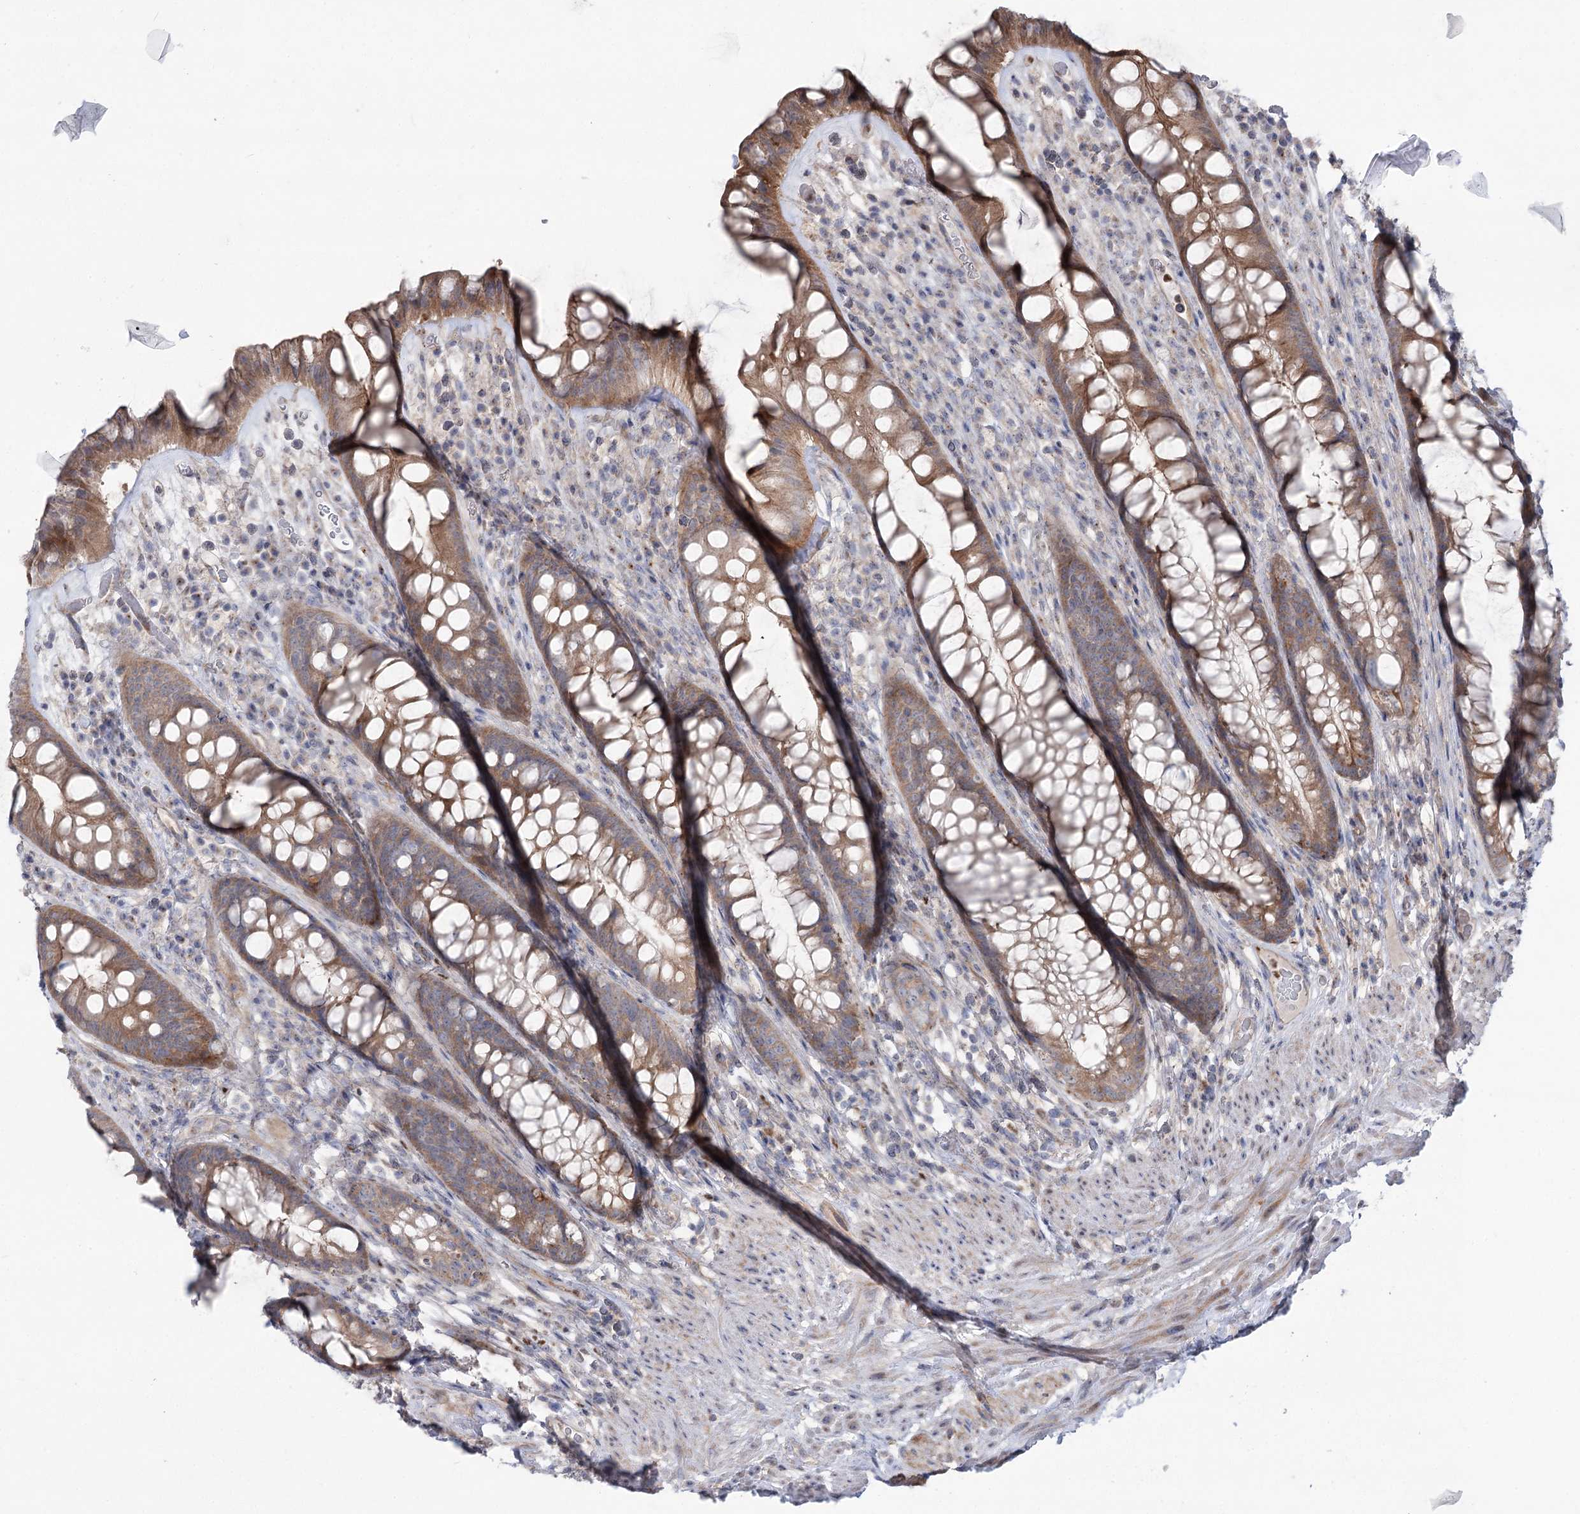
{"staining": {"intensity": "moderate", "quantity": ">75%", "location": "cytoplasmic/membranous"}, "tissue": "rectum", "cell_type": "Glandular cells", "image_type": "normal", "snomed": [{"axis": "morphology", "description": "Normal tissue, NOS"}, {"axis": "topography", "description": "Rectum"}], "caption": "Rectum stained for a protein (brown) exhibits moderate cytoplasmic/membranous positive staining in about >75% of glandular cells.", "gene": "SCN11A", "patient": {"sex": "male", "age": 74}}